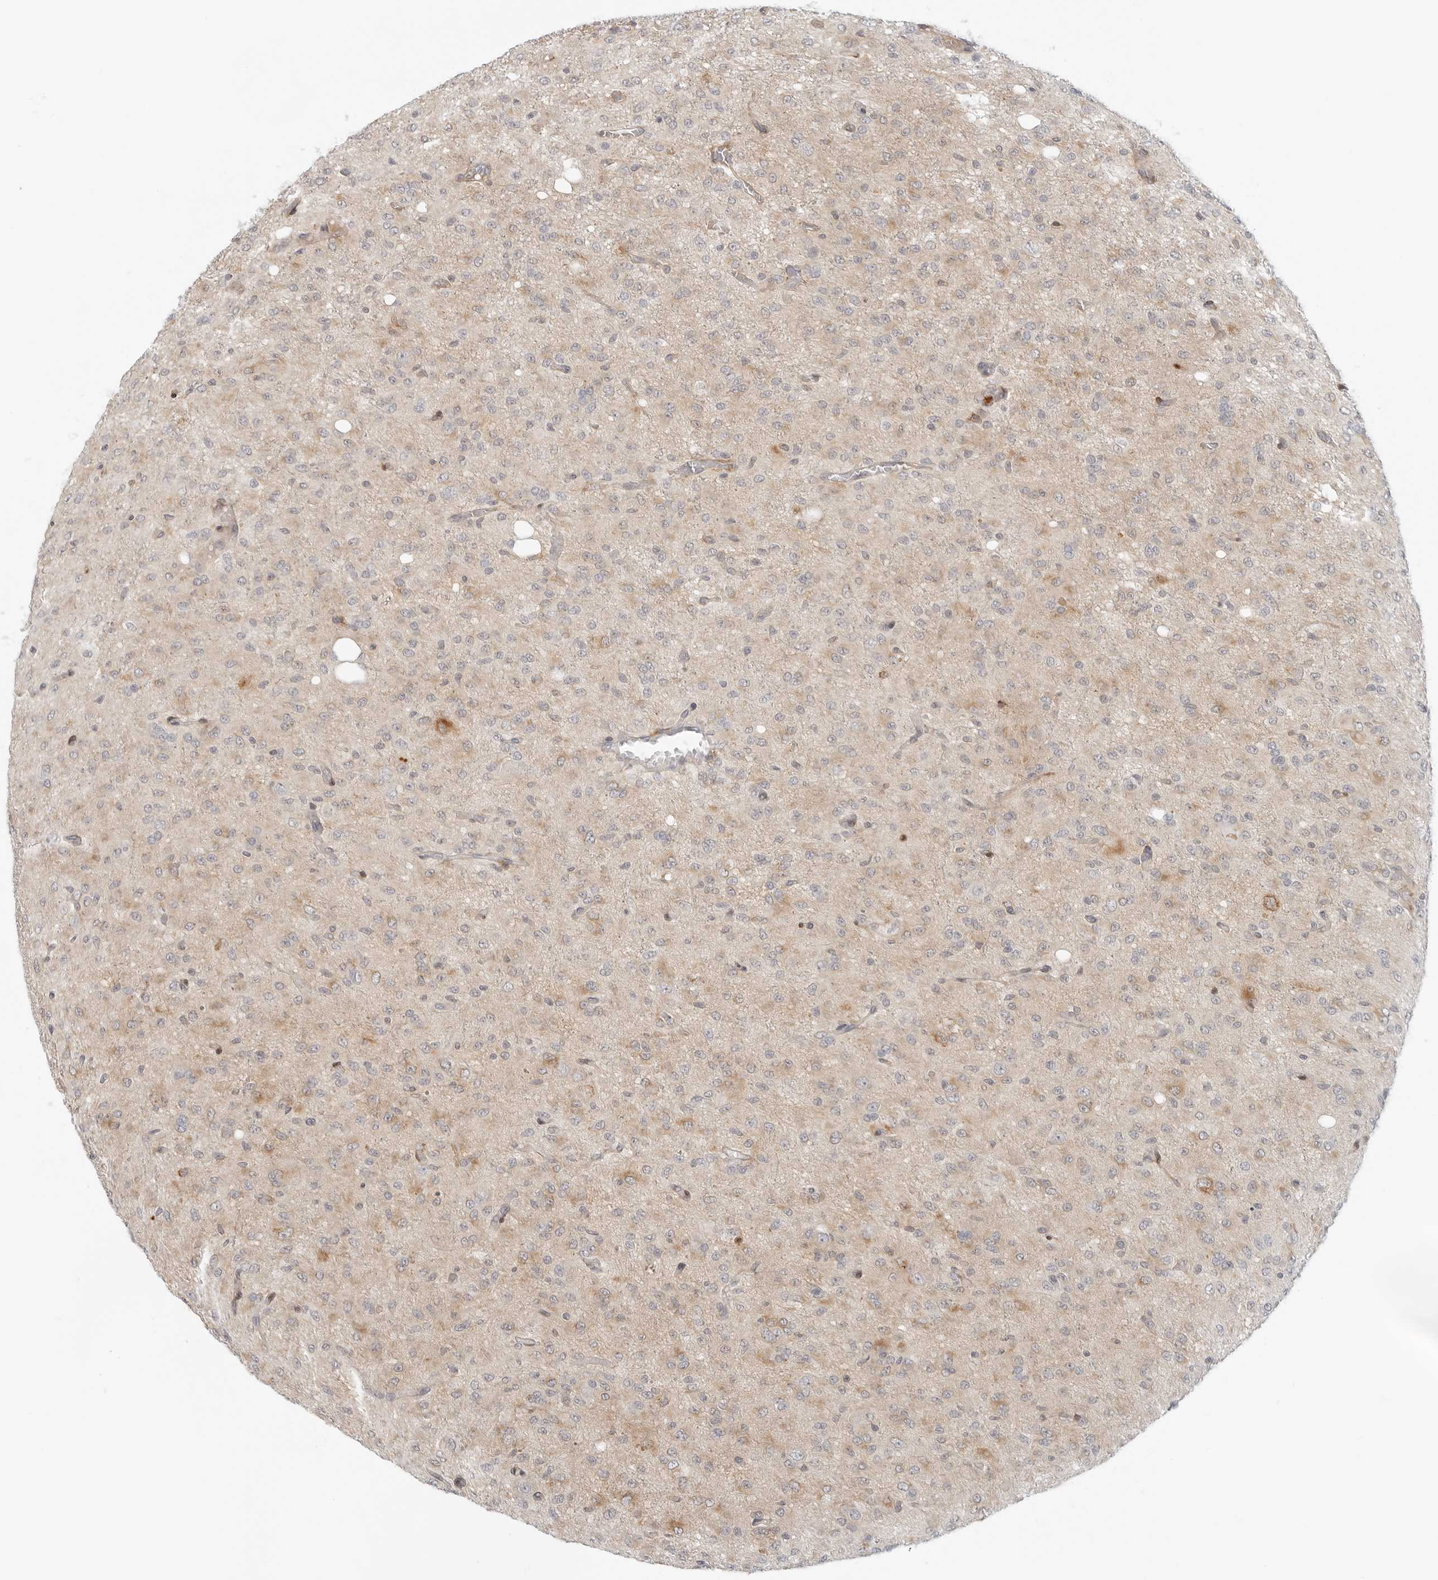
{"staining": {"intensity": "weak", "quantity": "<25%", "location": "cytoplasmic/membranous"}, "tissue": "glioma", "cell_type": "Tumor cells", "image_type": "cancer", "snomed": [{"axis": "morphology", "description": "Glioma, malignant, High grade"}, {"axis": "topography", "description": "Brain"}], "caption": "High magnification brightfield microscopy of glioma stained with DAB (3,3'-diaminobenzidine) (brown) and counterstained with hematoxylin (blue): tumor cells show no significant positivity.", "gene": "C1QTNF1", "patient": {"sex": "female", "age": 59}}